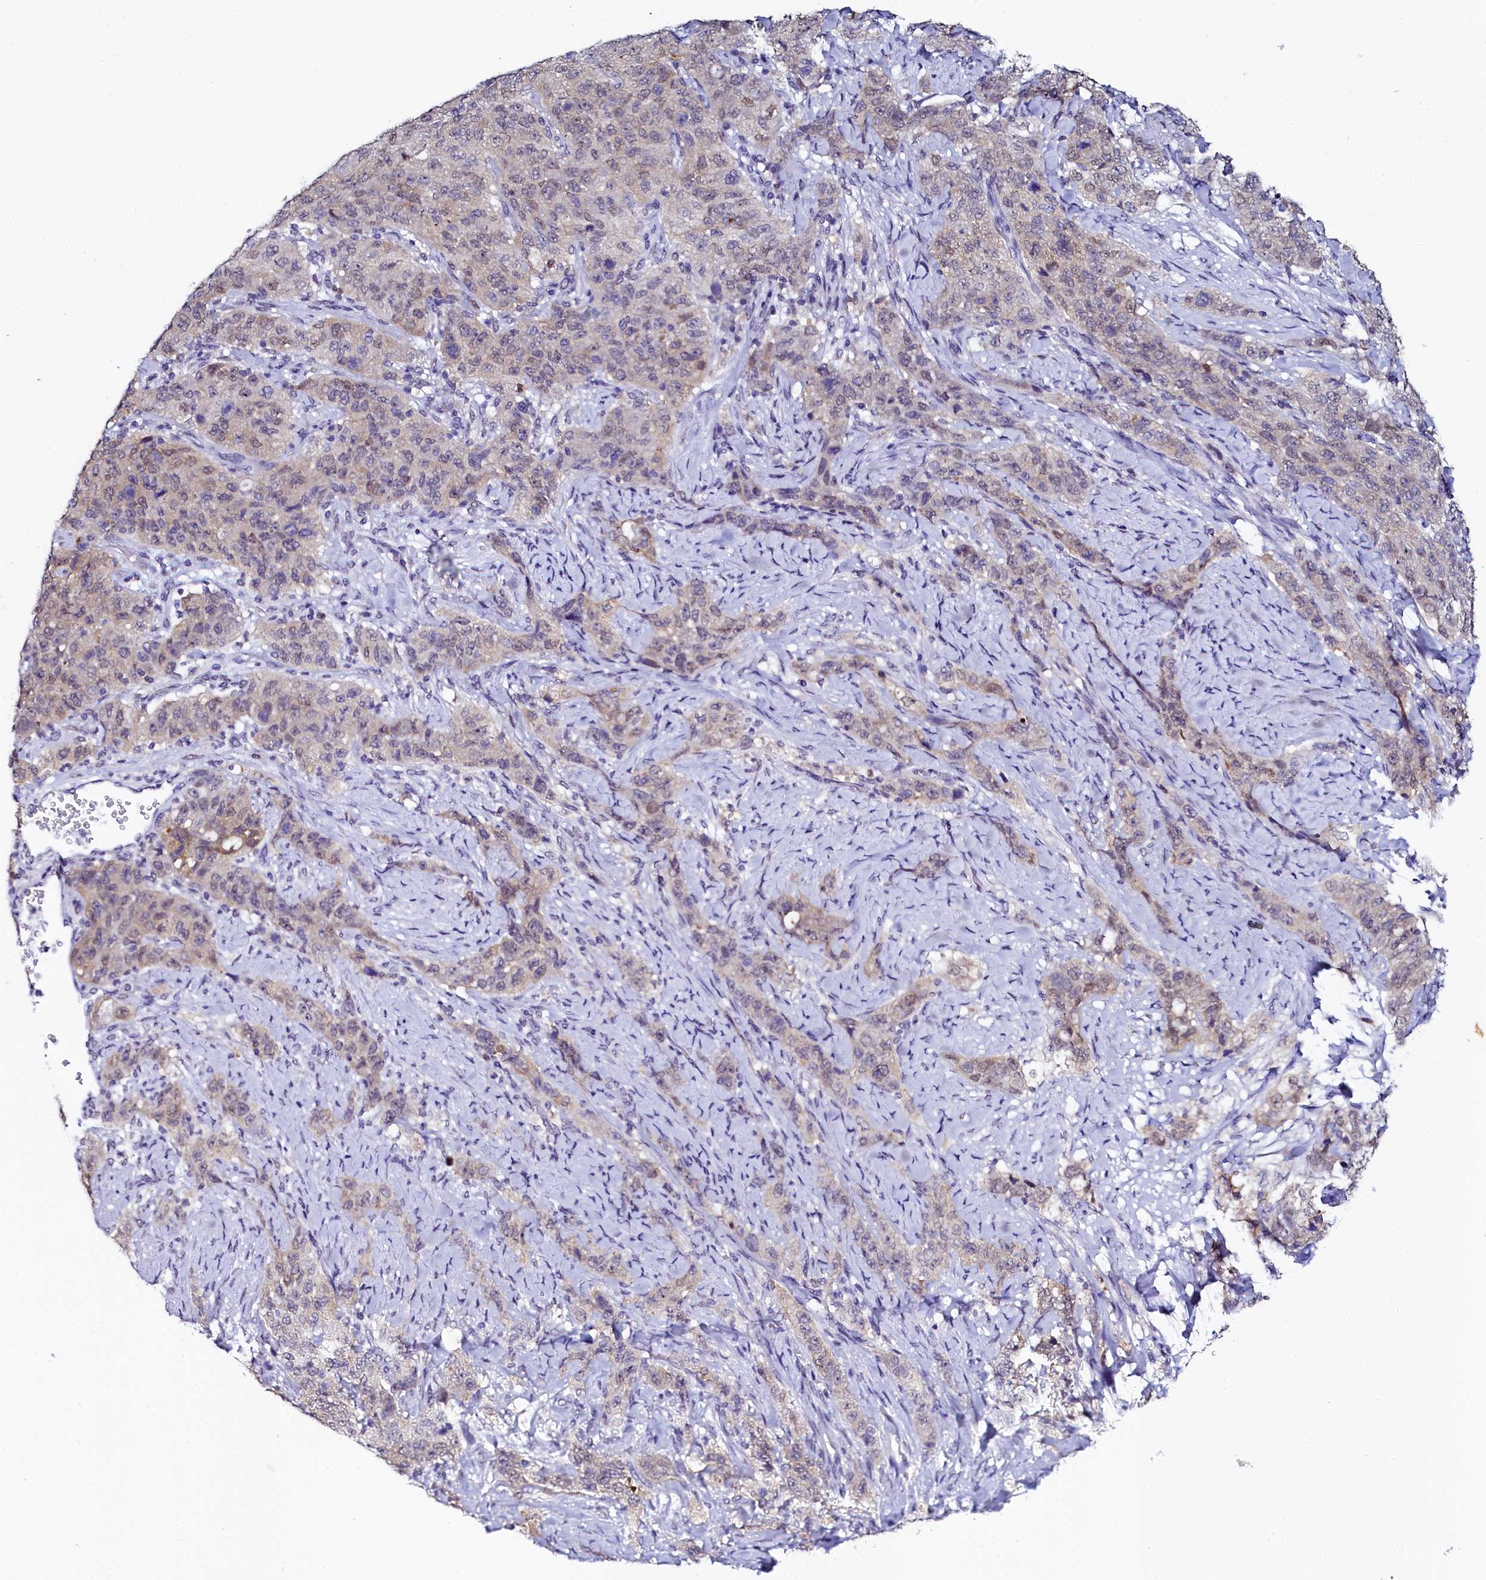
{"staining": {"intensity": "weak", "quantity": "25%-75%", "location": "nuclear"}, "tissue": "stomach cancer", "cell_type": "Tumor cells", "image_type": "cancer", "snomed": [{"axis": "morphology", "description": "Adenocarcinoma, NOS"}, {"axis": "topography", "description": "Stomach"}], "caption": "Weak nuclear expression for a protein is appreciated in approximately 25%-75% of tumor cells of adenocarcinoma (stomach) using immunohistochemistry (IHC).", "gene": "SORD", "patient": {"sex": "male", "age": 48}}